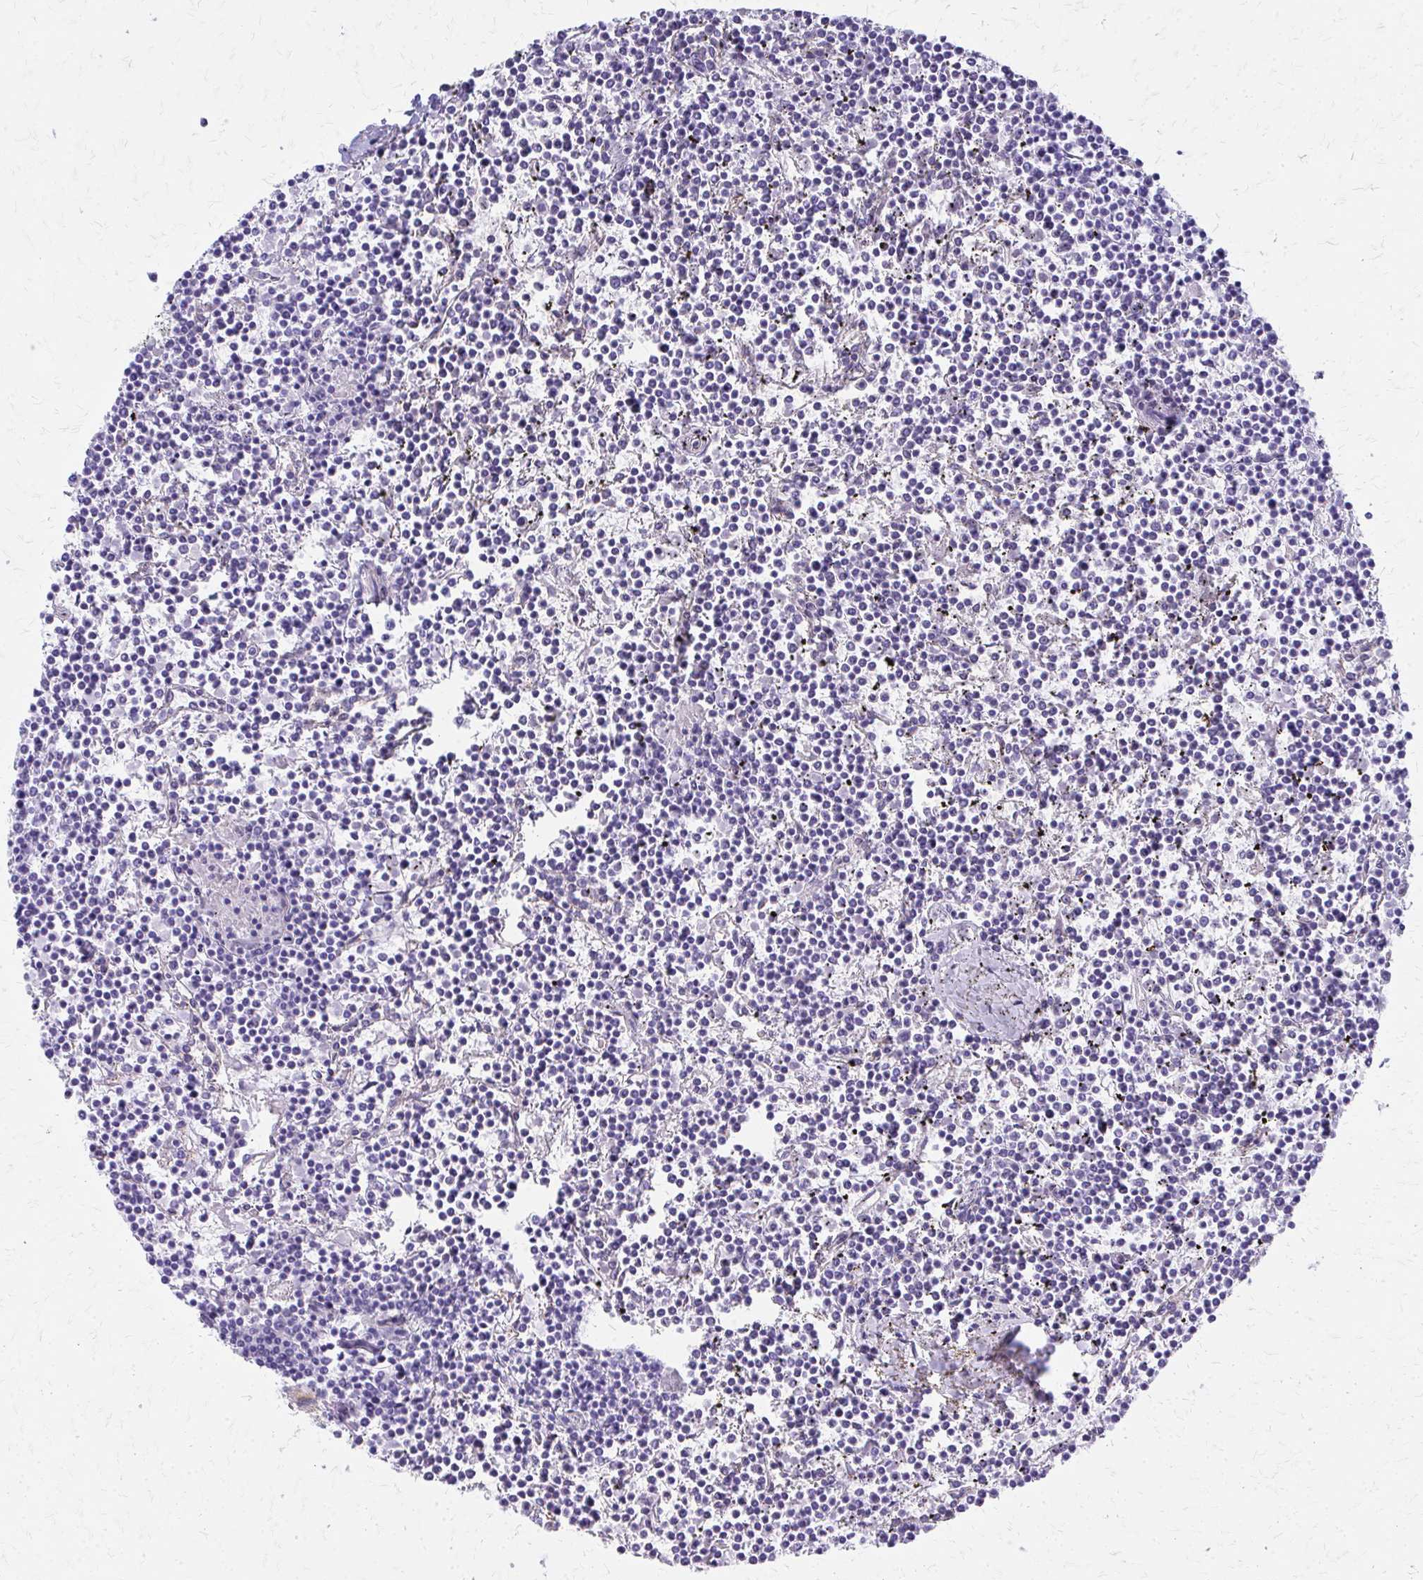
{"staining": {"intensity": "negative", "quantity": "none", "location": "none"}, "tissue": "lymphoma", "cell_type": "Tumor cells", "image_type": "cancer", "snomed": [{"axis": "morphology", "description": "Malignant lymphoma, non-Hodgkin's type, Low grade"}, {"axis": "topography", "description": "Spleen"}], "caption": "Low-grade malignant lymphoma, non-Hodgkin's type was stained to show a protein in brown. There is no significant staining in tumor cells.", "gene": "TPSG1", "patient": {"sex": "female", "age": 19}}